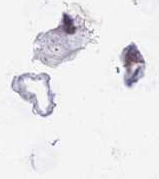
{"staining": {"intensity": "weak", "quantity": "<25%", "location": "cytoplasmic/membranous"}, "tissue": "soft tissue", "cell_type": "Chondrocytes", "image_type": "normal", "snomed": [{"axis": "morphology", "description": "Normal tissue, NOS"}, {"axis": "topography", "description": "Cartilage tissue"}, {"axis": "topography", "description": "Bronchus"}], "caption": "High magnification brightfield microscopy of normal soft tissue stained with DAB (brown) and counterstained with hematoxylin (blue): chondrocytes show no significant positivity. (DAB immunohistochemistry (IHC) with hematoxylin counter stain).", "gene": "DNAJA3", "patient": {"sex": "male", "age": 56}}